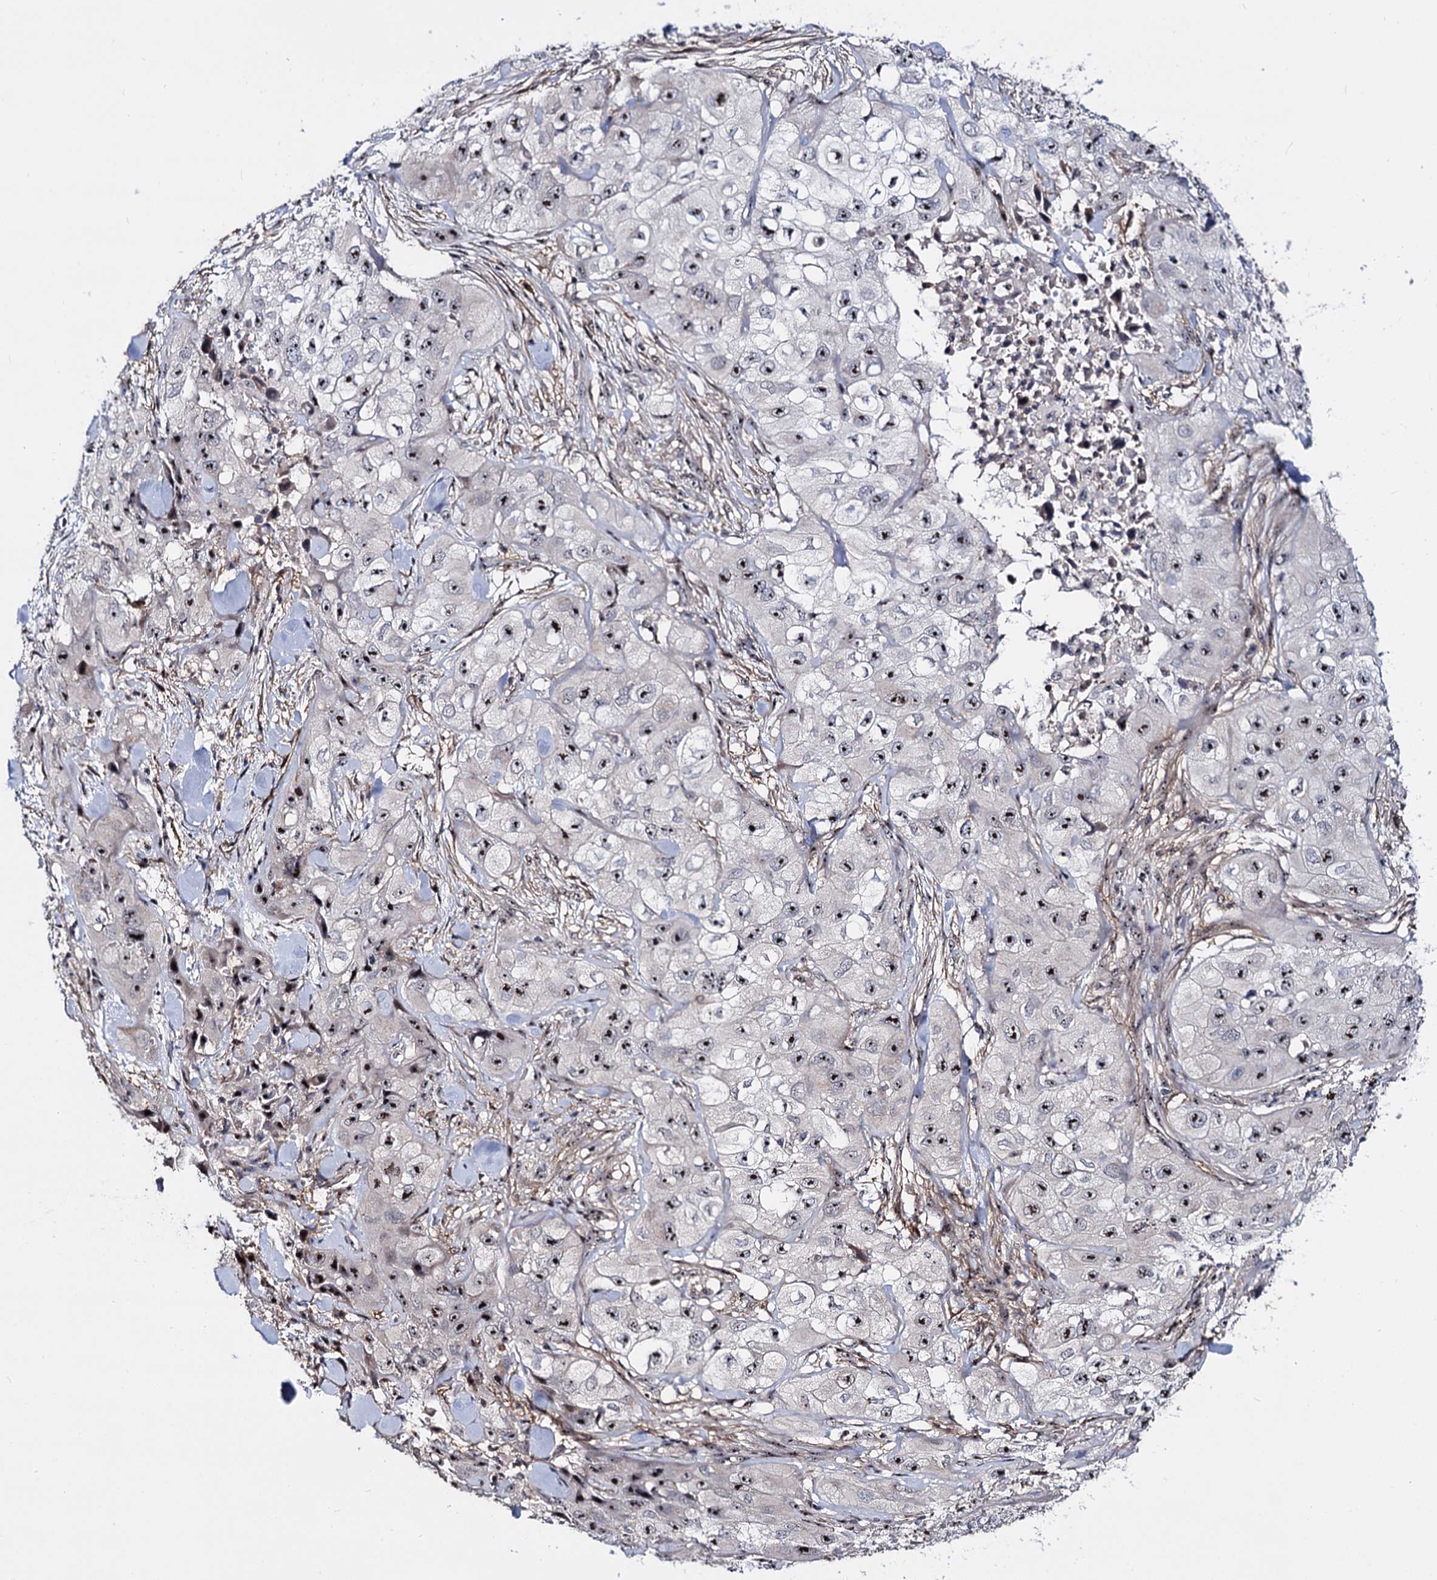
{"staining": {"intensity": "moderate", "quantity": ">75%", "location": "nuclear"}, "tissue": "skin cancer", "cell_type": "Tumor cells", "image_type": "cancer", "snomed": [{"axis": "morphology", "description": "Squamous cell carcinoma, NOS"}, {"axis": "topography", "description": "Skin"}, {"axis": "topography", "description": "Subcutis"}], "caption": "A micrograph of human skin cancer stained for a protein reveals moderate nuclear brown staining in tumor cells. The staining was performed using DAB (3,3'-diaminobenzidine) to visualize the protein expression in brown, while the nuclei were stained in blue with hematoxylin (Magnification: 20x).", "gene": "SUPT20H", "patient": {"sex": "male", "age": 73}}